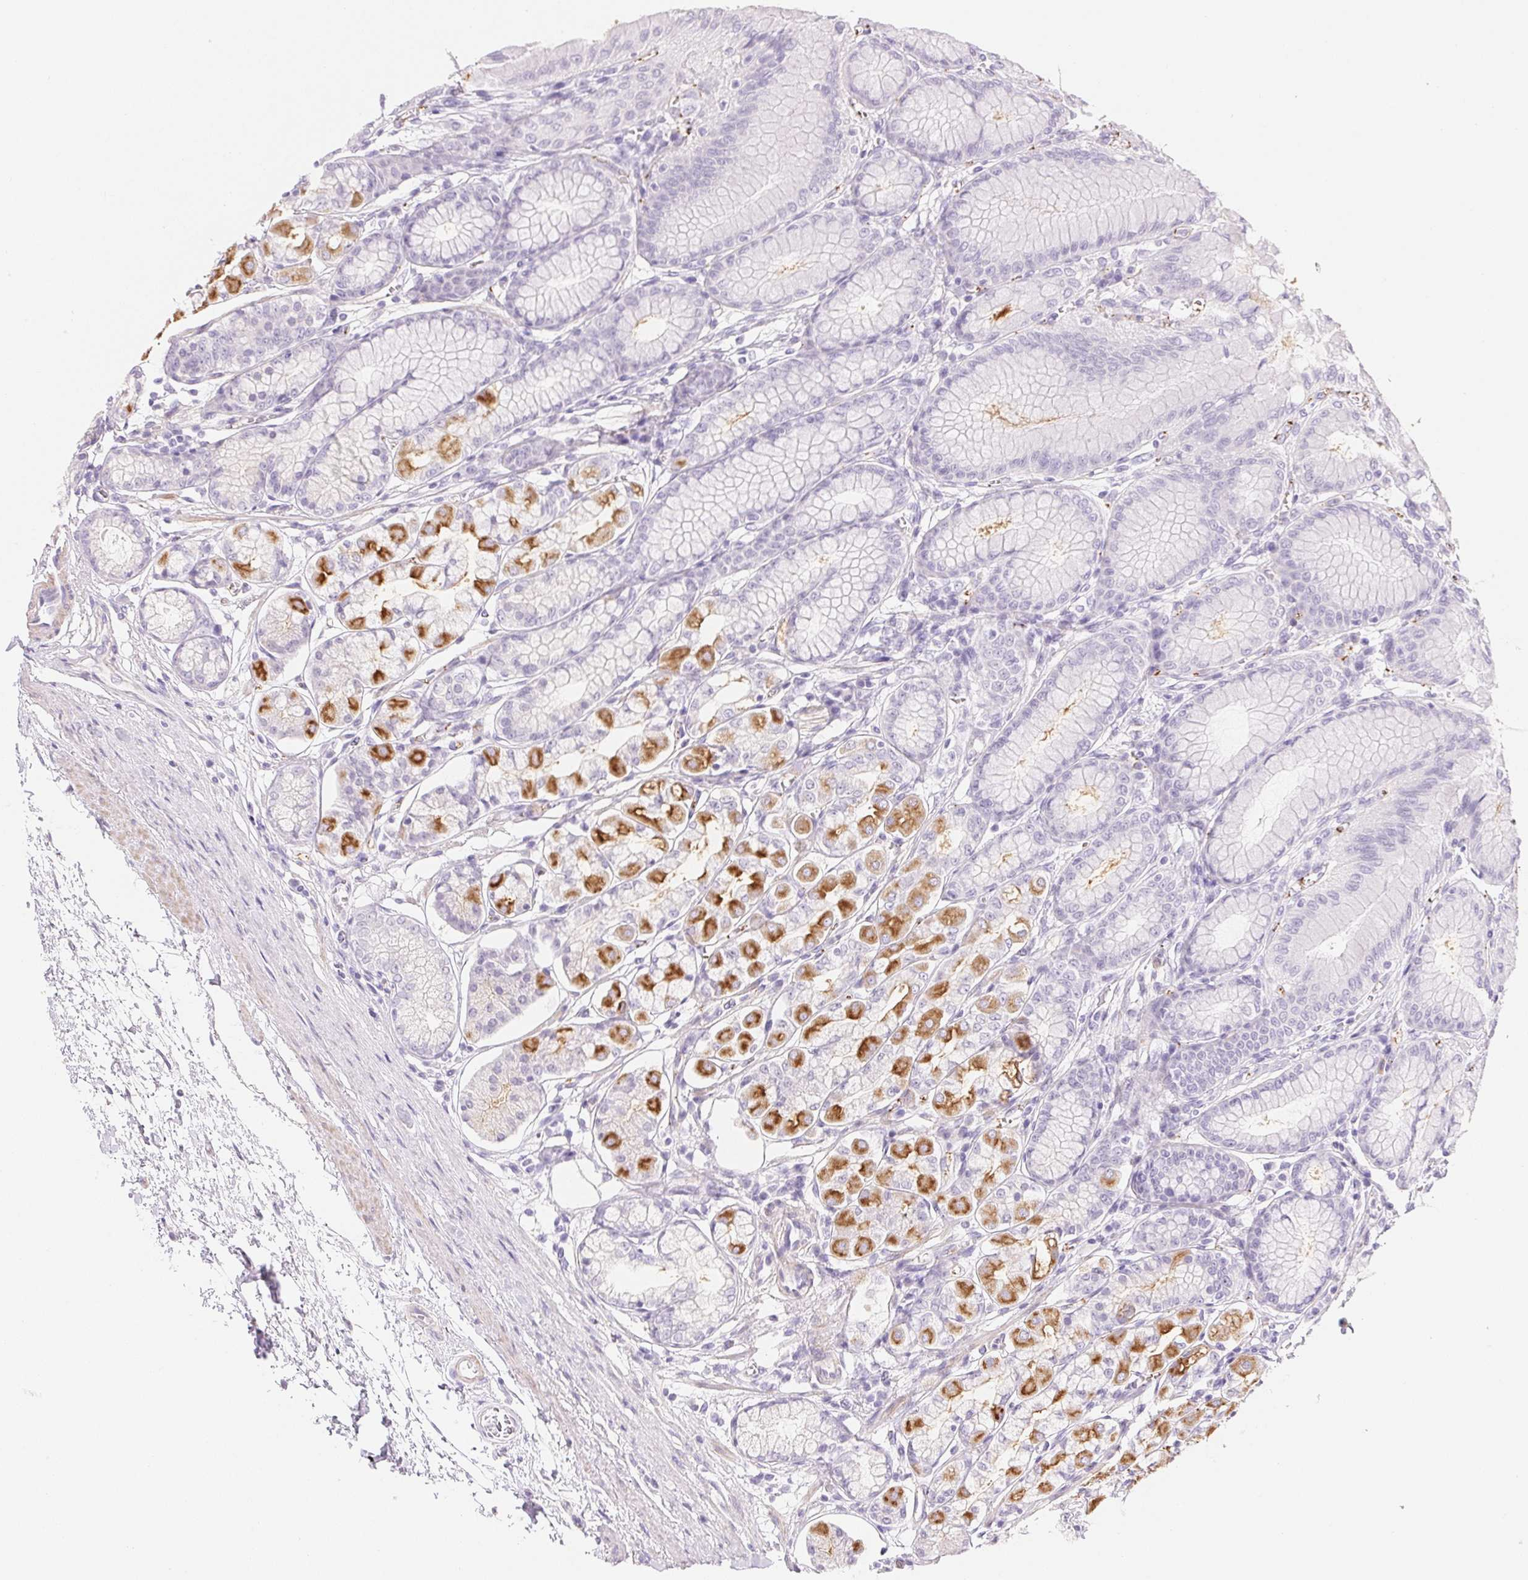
{"staining": {"intensity": "strong", "quantity": "<25%", "location": "cytoplasmic/membranous"}, "tissue": "stomach", "cell_type": "Glandular cells", "image_type": "normal", "snomed": [{"axis": "morphology", "description": "Normal tissue, NOS"}, {"axis": "topography", "description": "Stomach"}, {"axis": "topography", "description": "Stomach, lower"}], "caption": "Protein analysis of normal stomach demonstrates strong cytoplasmic/membranous staining in about <25% of glandular cells. The protein is stained brown, and the nuclei are stained in blue (DAB (3,3'-diaminobenzidine) IHC with brightfield microscopy, high magnification).", "gene": "KCNE2", "patient": {"sex": "male", "age": 76}}